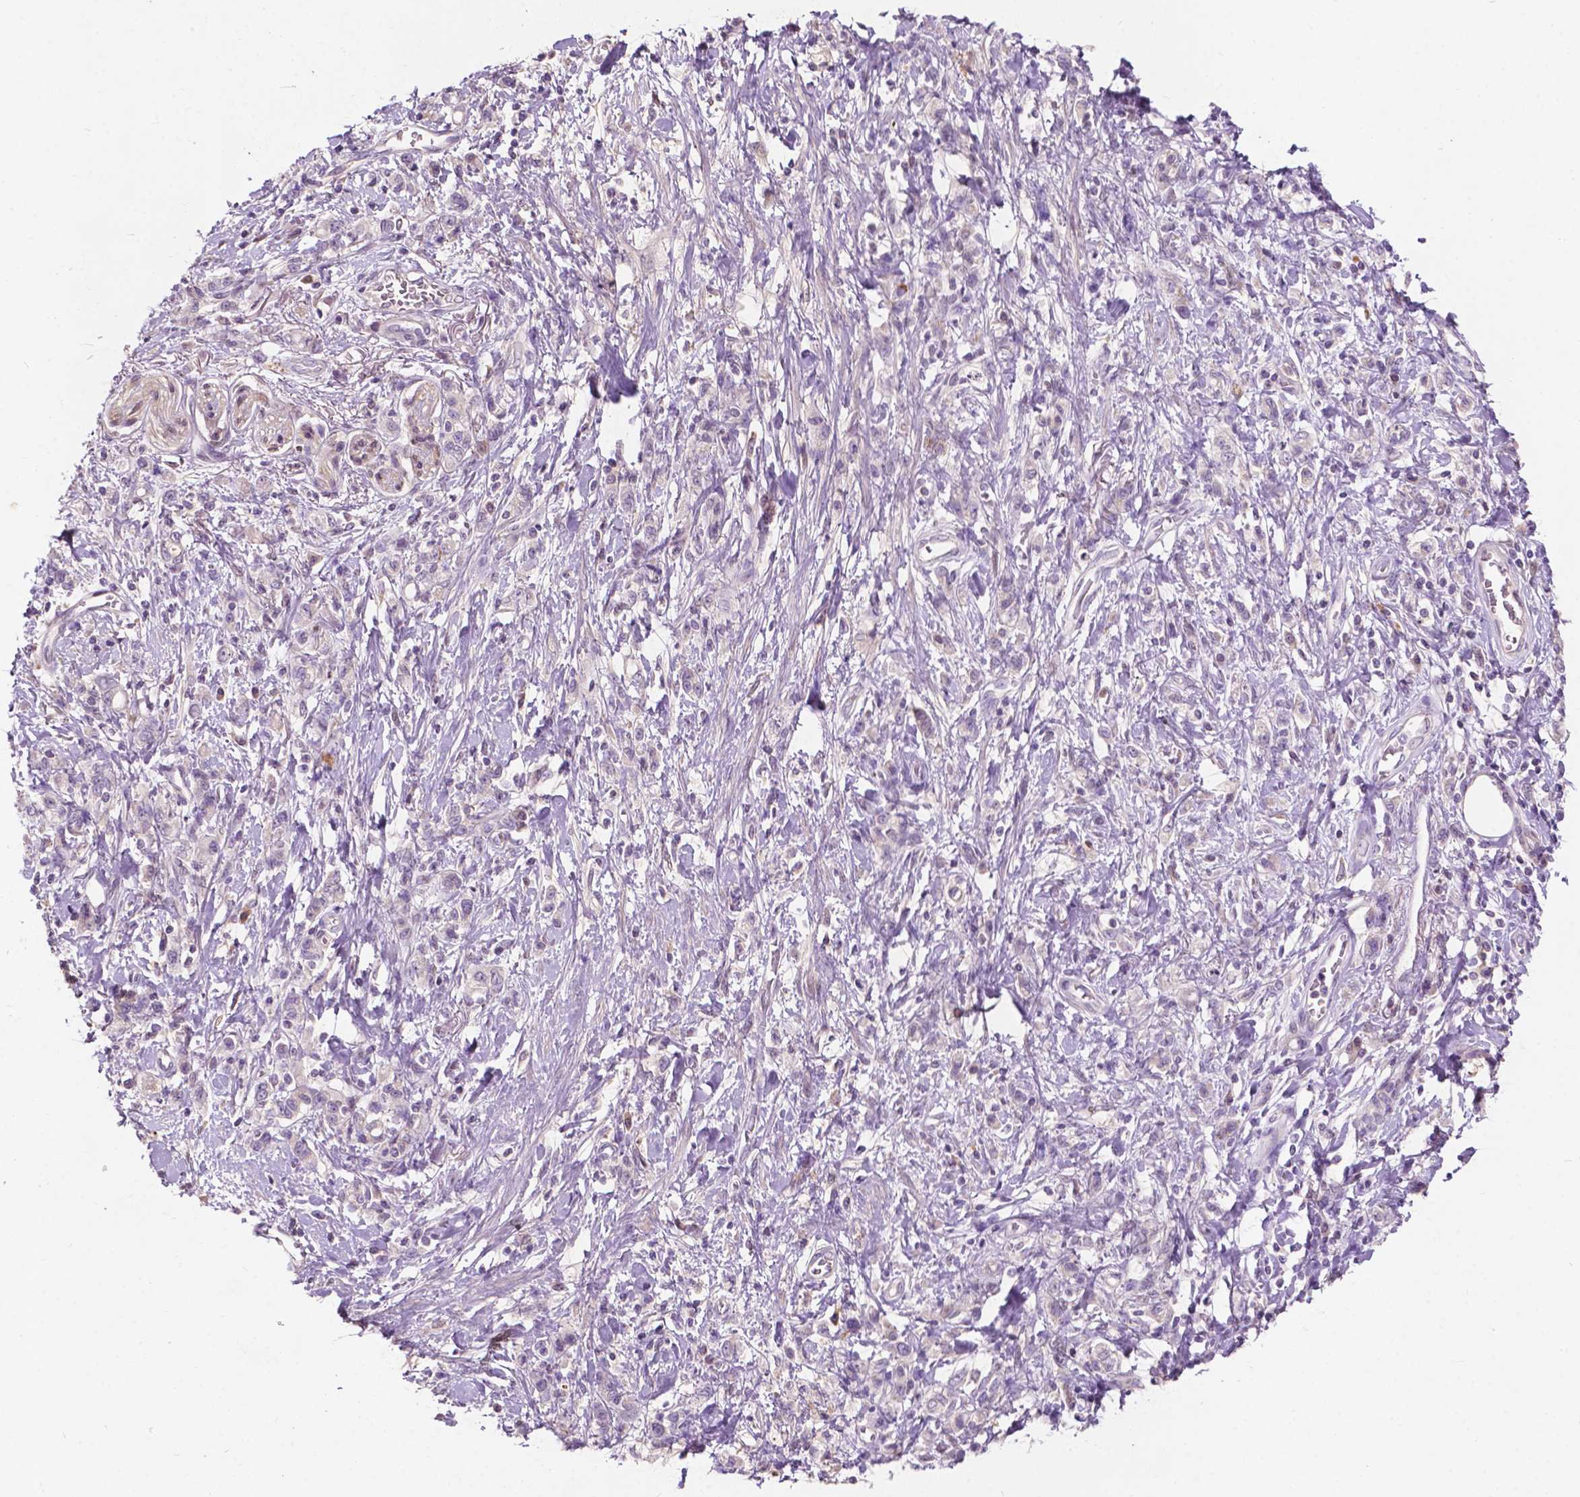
{"staining": {"intensity": "negative", "quantity": "none", "location": "none"}, "tissue": "stomach cancer", "cell_type": "Tumor cells", "image_type": "cancer", "snomed": [{"axis": "morphology", "description": "Adenocarcinoma, NOS"}, {"axis": "topography", "description": "Stomach"}], "caption": "The IHC photomicrograph has no significant staining in tumor cells of stomach adenocarcinoma tissue. (DAB (3,3'-diaminobenzidine) immunohistochemistry with hematoxylin counter stain).", "gene": "GPR37", "patient": {"sex": "male", "age": 77}}